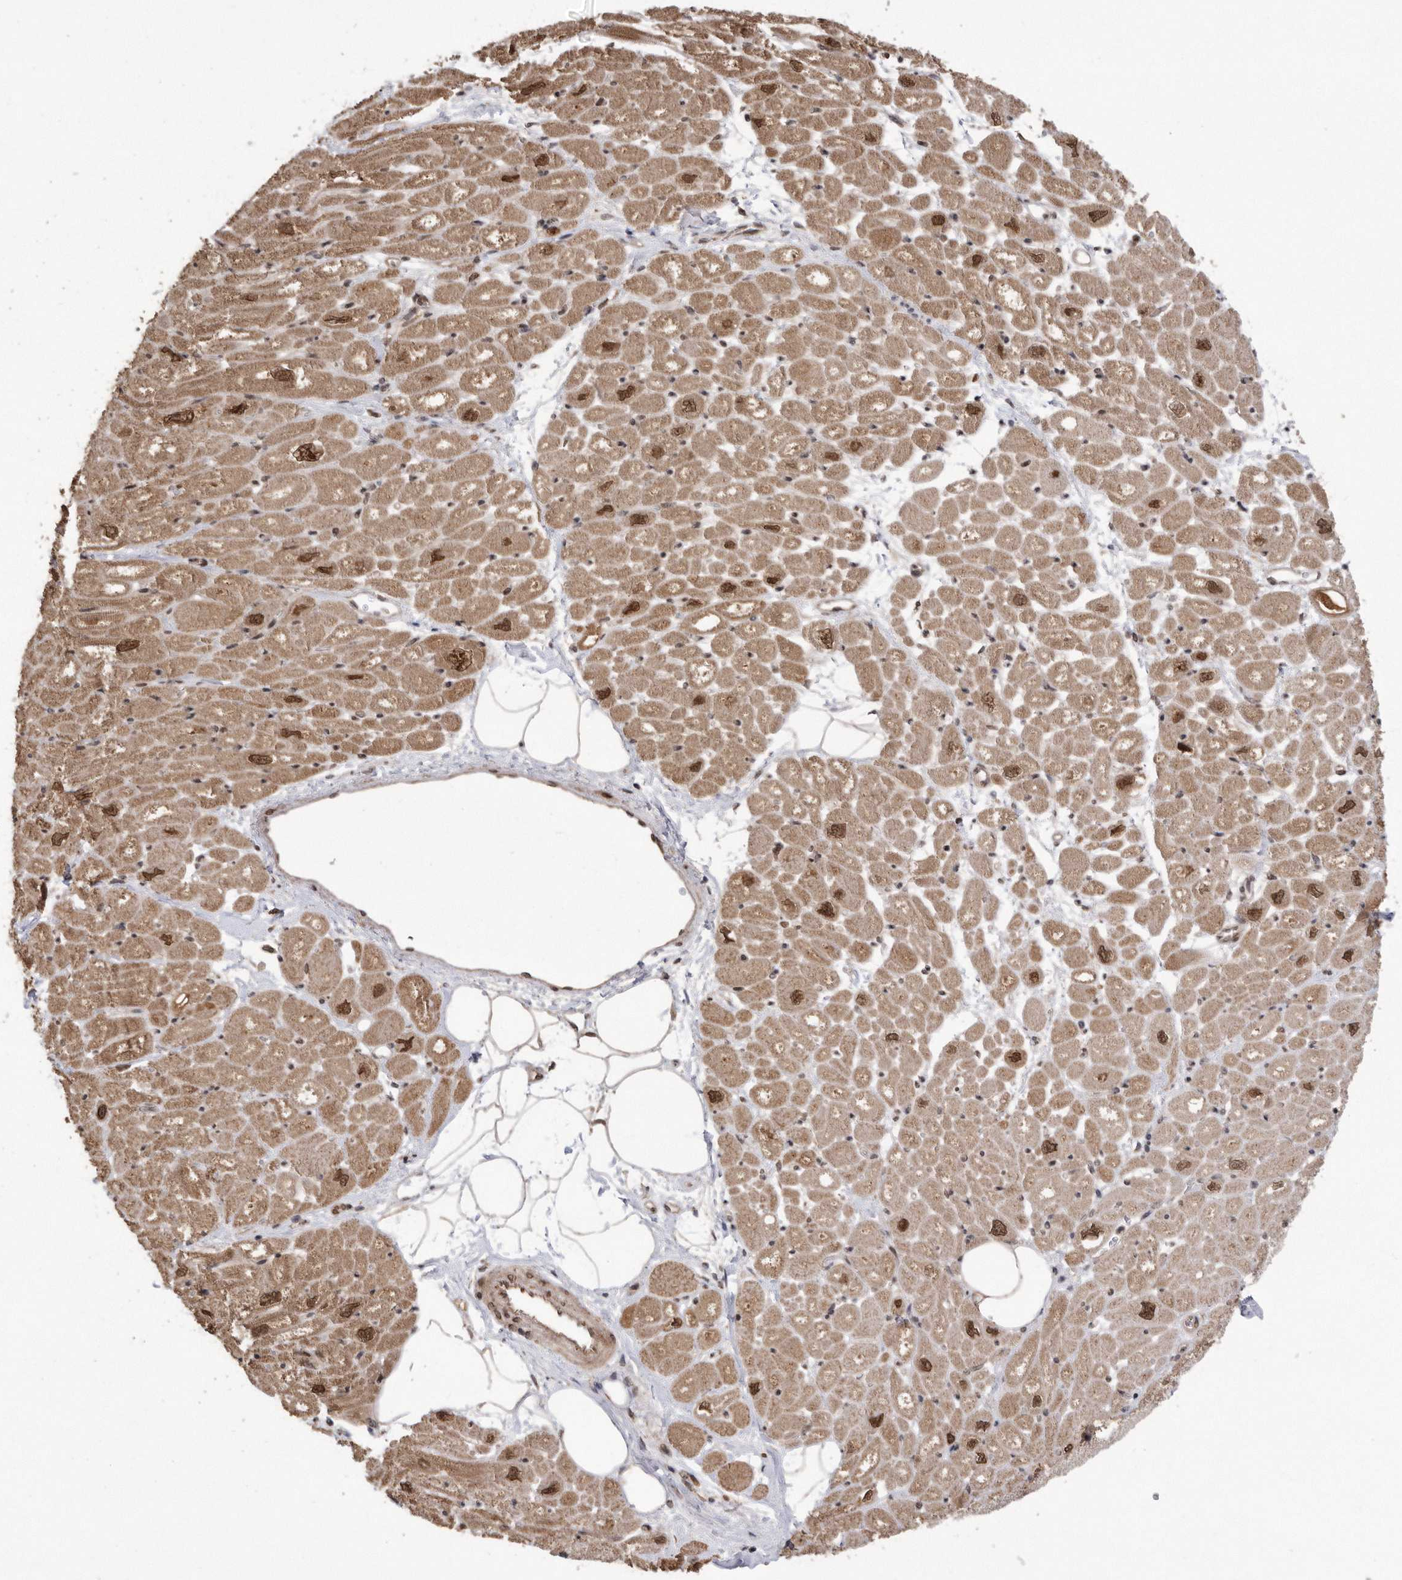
{"staining": {"intensity": "moderate", "quantity": ">75%", "location": "cytoplasmic/membranous,nuclear"}, "tissue": "heart muscle", "cell_type": "Cardiomyocytes", "image_type": "normal", "snomed": [{"axis": "morphology", "description": "Normal tissue, NOS"}, {"axis": "topography", "description": "Heart"}], "caption": "The histopathology image demonstrates immunohistochemical staining of normal heart muscle. There is moderate cytoplasmic/membranous,nuclear staining is present in approximately >75% of cardiomyocytes.", "gene": "TDRD3", "patient": {"sex": "male", "age": 50}}